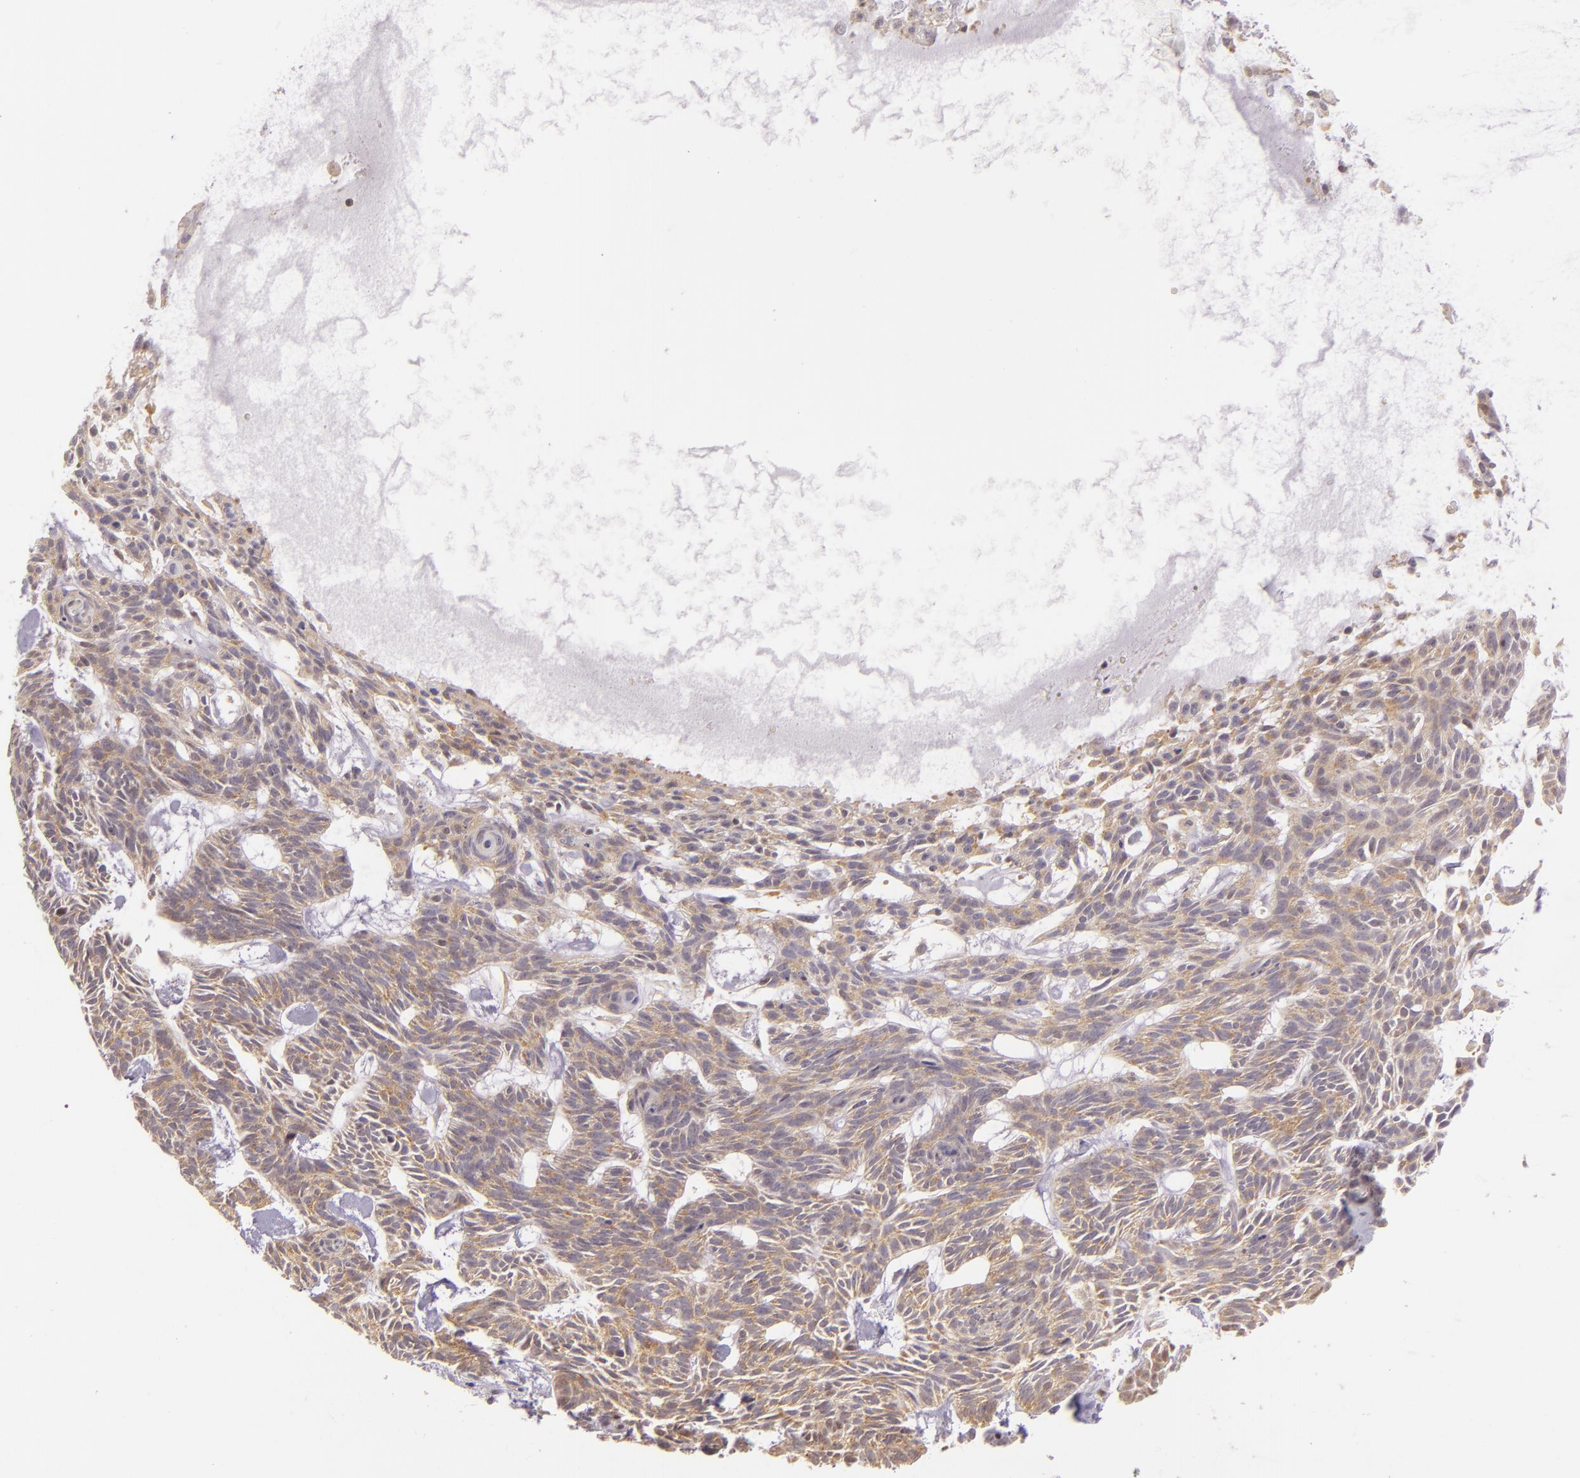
{"staining": {"intensity": "weak", "quantity": "<25%", "location": "cytoplasmic/membranous"}, "tissue": "skin cancer", "cell_type": "Tumor cells", "image_type": "cancer", "snomed": [{"axis": "morphology", "description": "Basal cell carcinoma"}, {"axis": "topography", "description": "Skin"}], "caption": "Image shows no protein positivity in tumor cells of skin cancer (basal cell carcinoma) tissue.", "gene": "IMPDH1", "patient": {"sex": "male", "age": 75}}